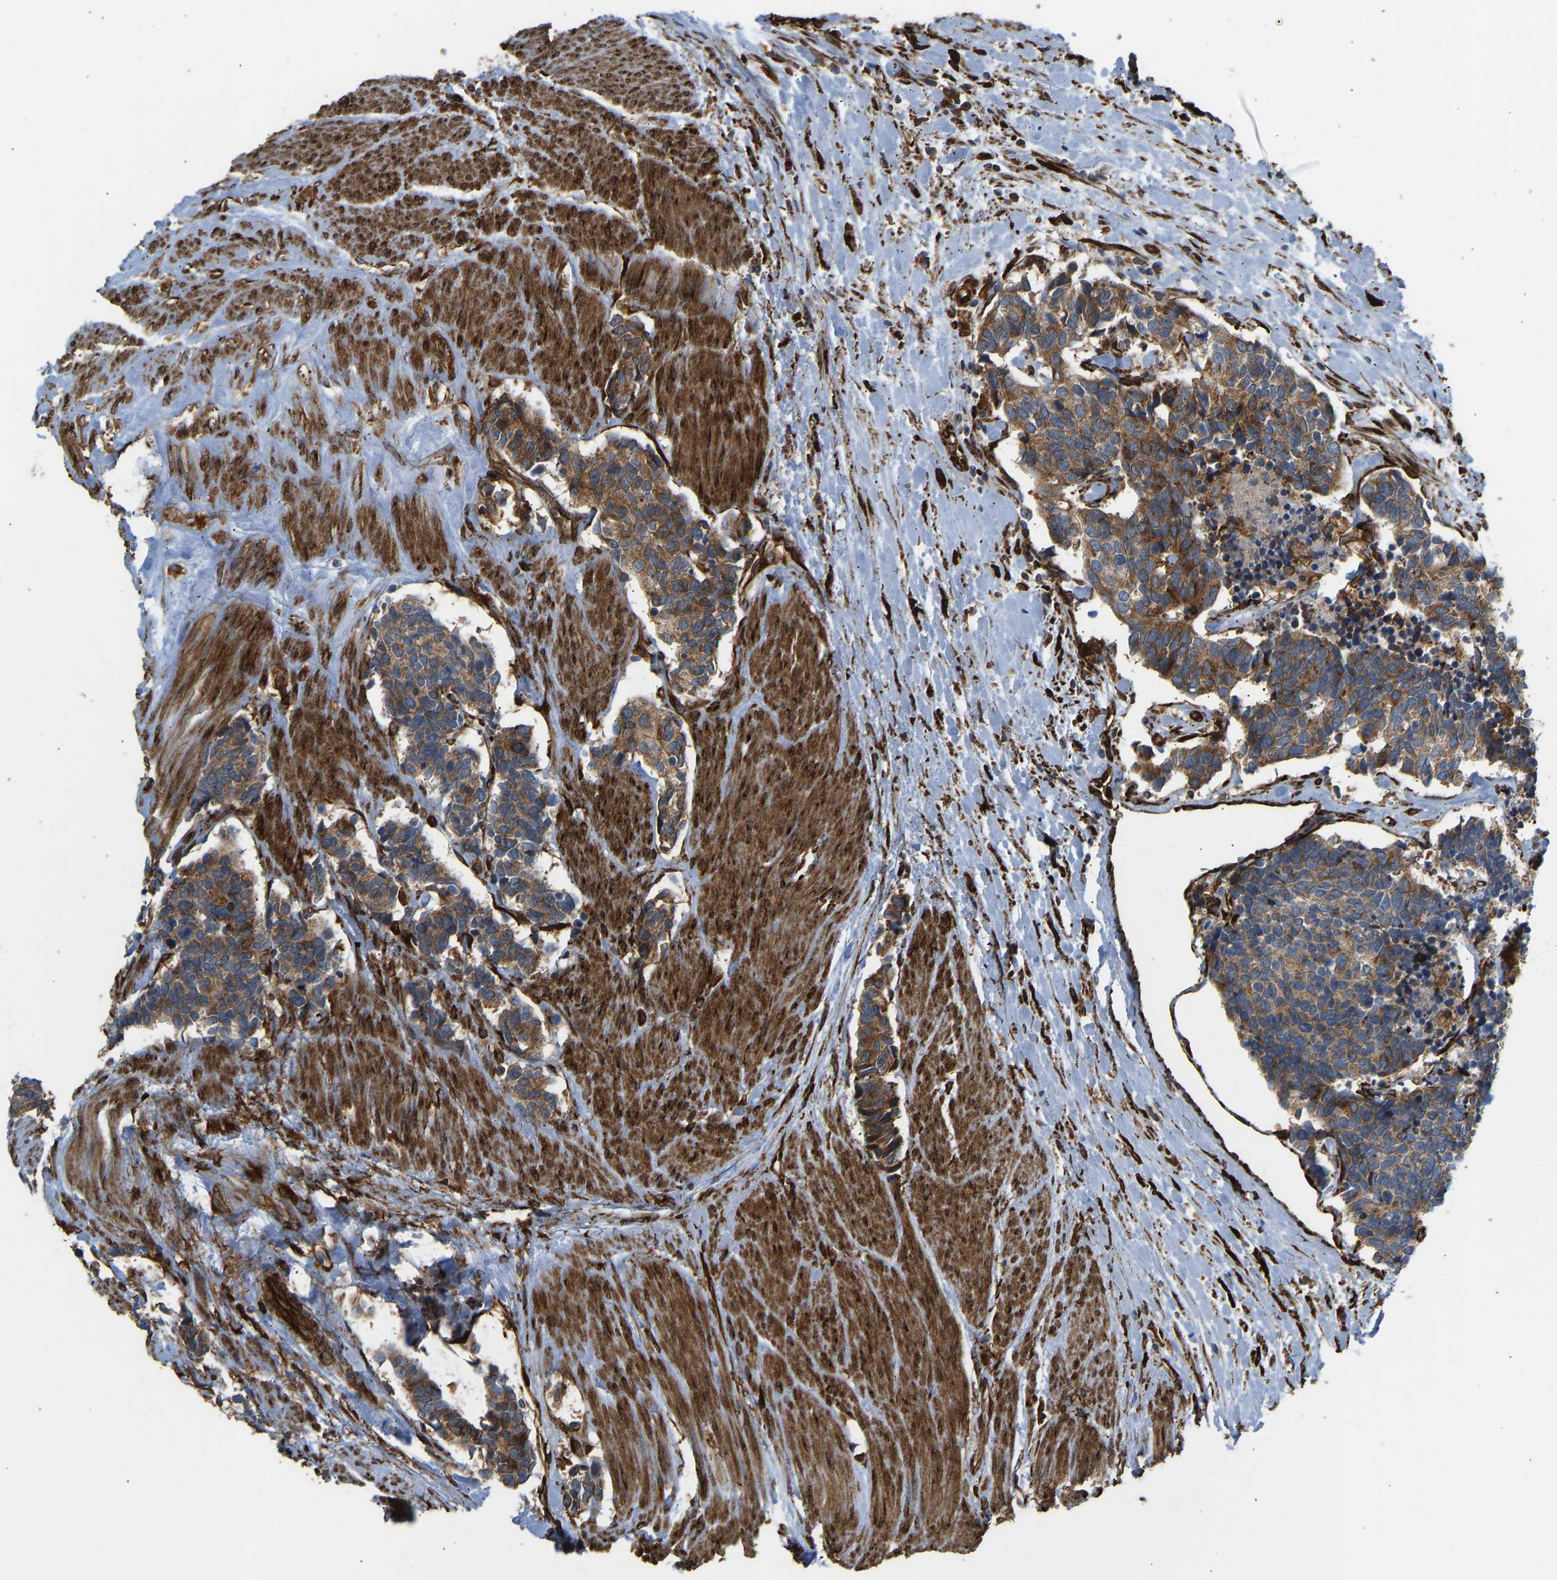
{"staining": {"intensity": "moderate", "quantity": ">75%", "location": "cytoplasmic/membranous"}, "tissue": "carcinoid", "cell_type": "Tumor cells", "image_type": "cancer", "snomed": [{"axis": "morphology", "description": "Carcinoma, NOS"}, {"axis": "morphology", "description": "Carcinoid, malignant, NOS"}, {"axis": "topography", "description": "Urinary bladder"}], "caption": "An image showing moderate cytoplasmic/membranous expression in approximately >75% of tumor cells in carcinoid (malignant), as visualized by brown immunohistochemical staining.", "gene": "BEX3", "patient": {"sex": "male", "age": 57}}